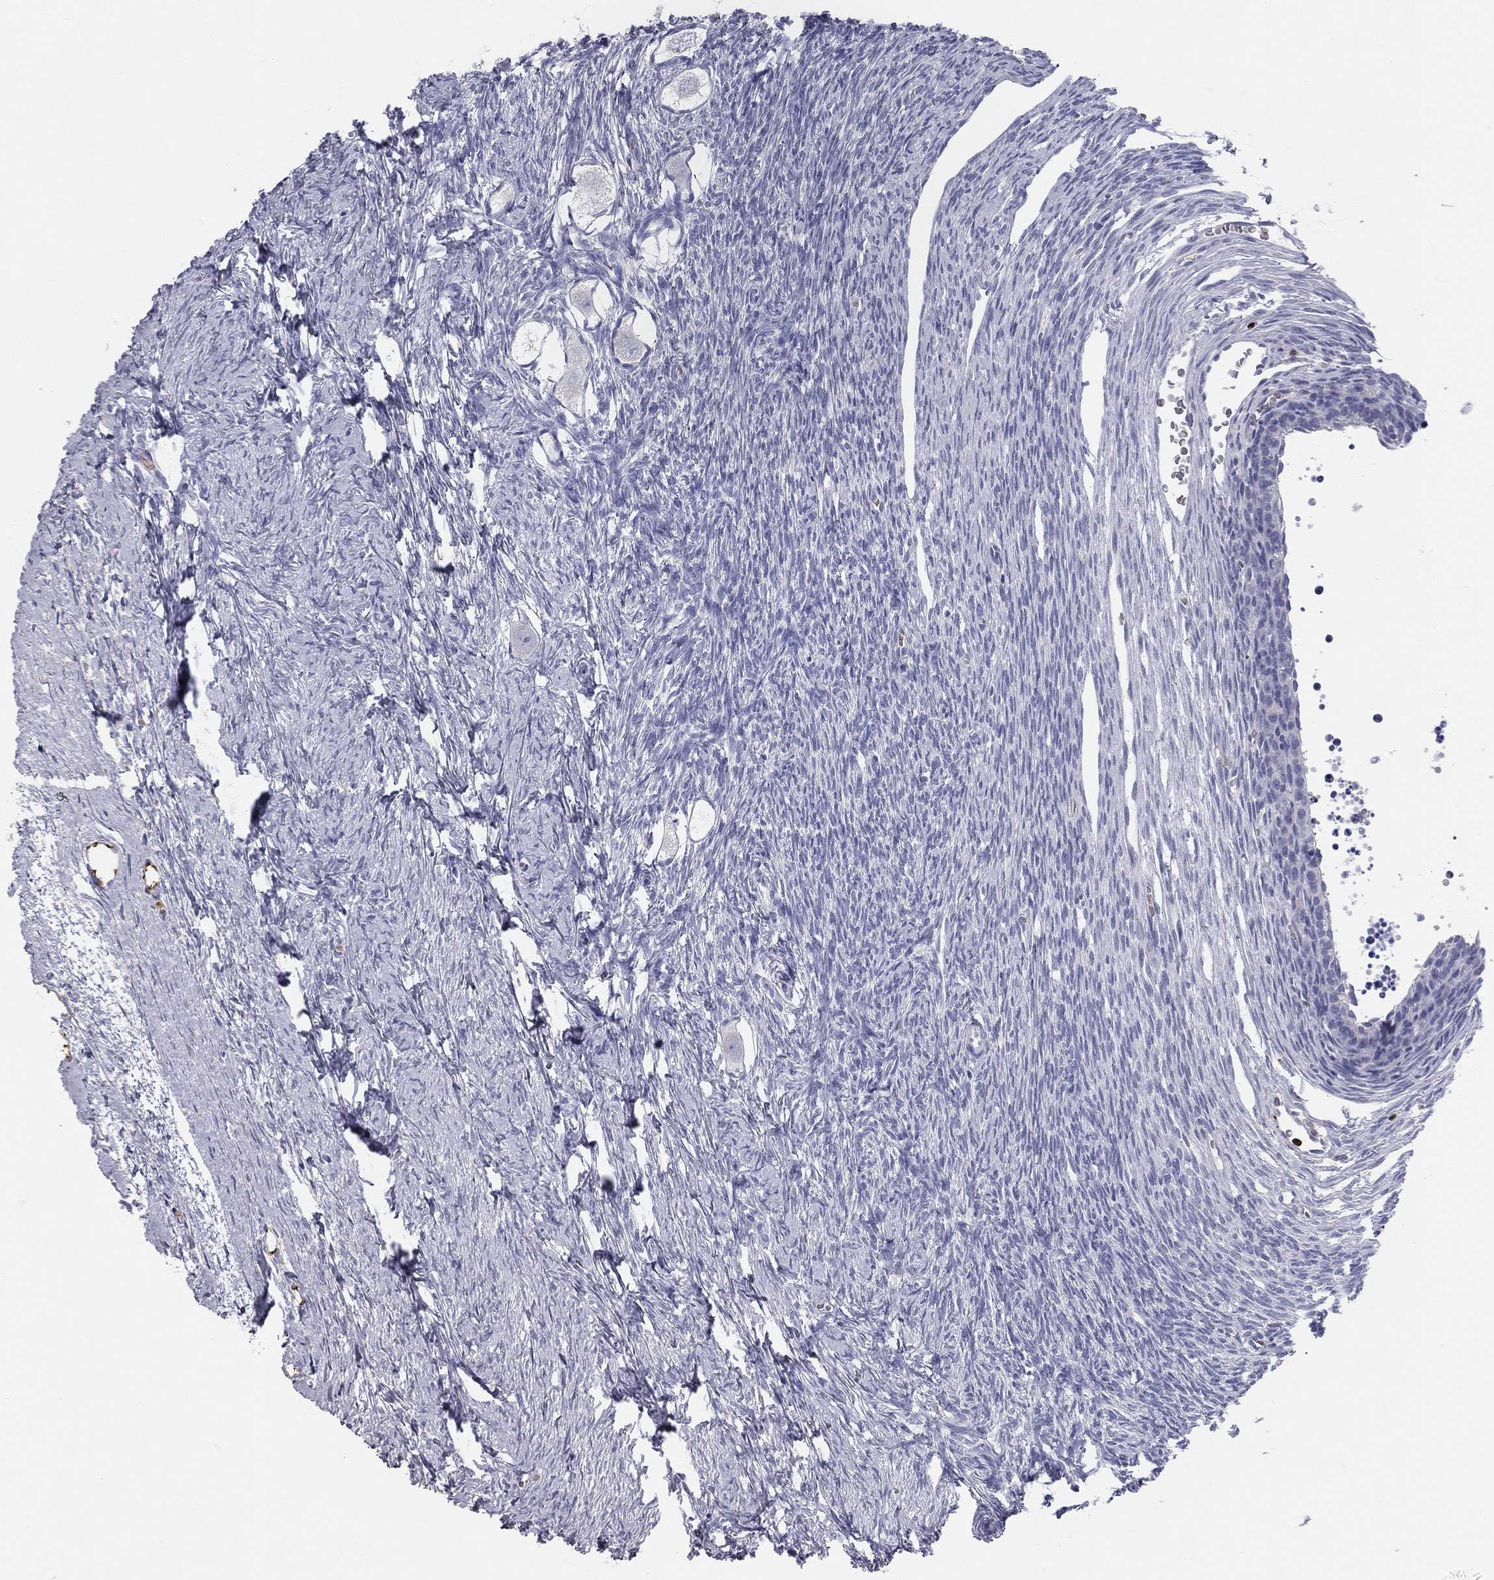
{"staining": {"intensity": "negative", "quantity": "none", "location": "none"}, "tissue": "ovary", "cell_type": "Follicle cells", "image_type": "normal", "snomed": [{"axis": "morphology", "description": "Normal tissue, NOS"}, {"axis": "topography", "description": "Ovary"}], "caption": "Histopathology image shows no significant protein expression in follicle cells of benign ovary. (IHC, brightfield microscopy, high magnification).", "gene": "CTSW", "patient": {"sex": "female", "age": 27}}